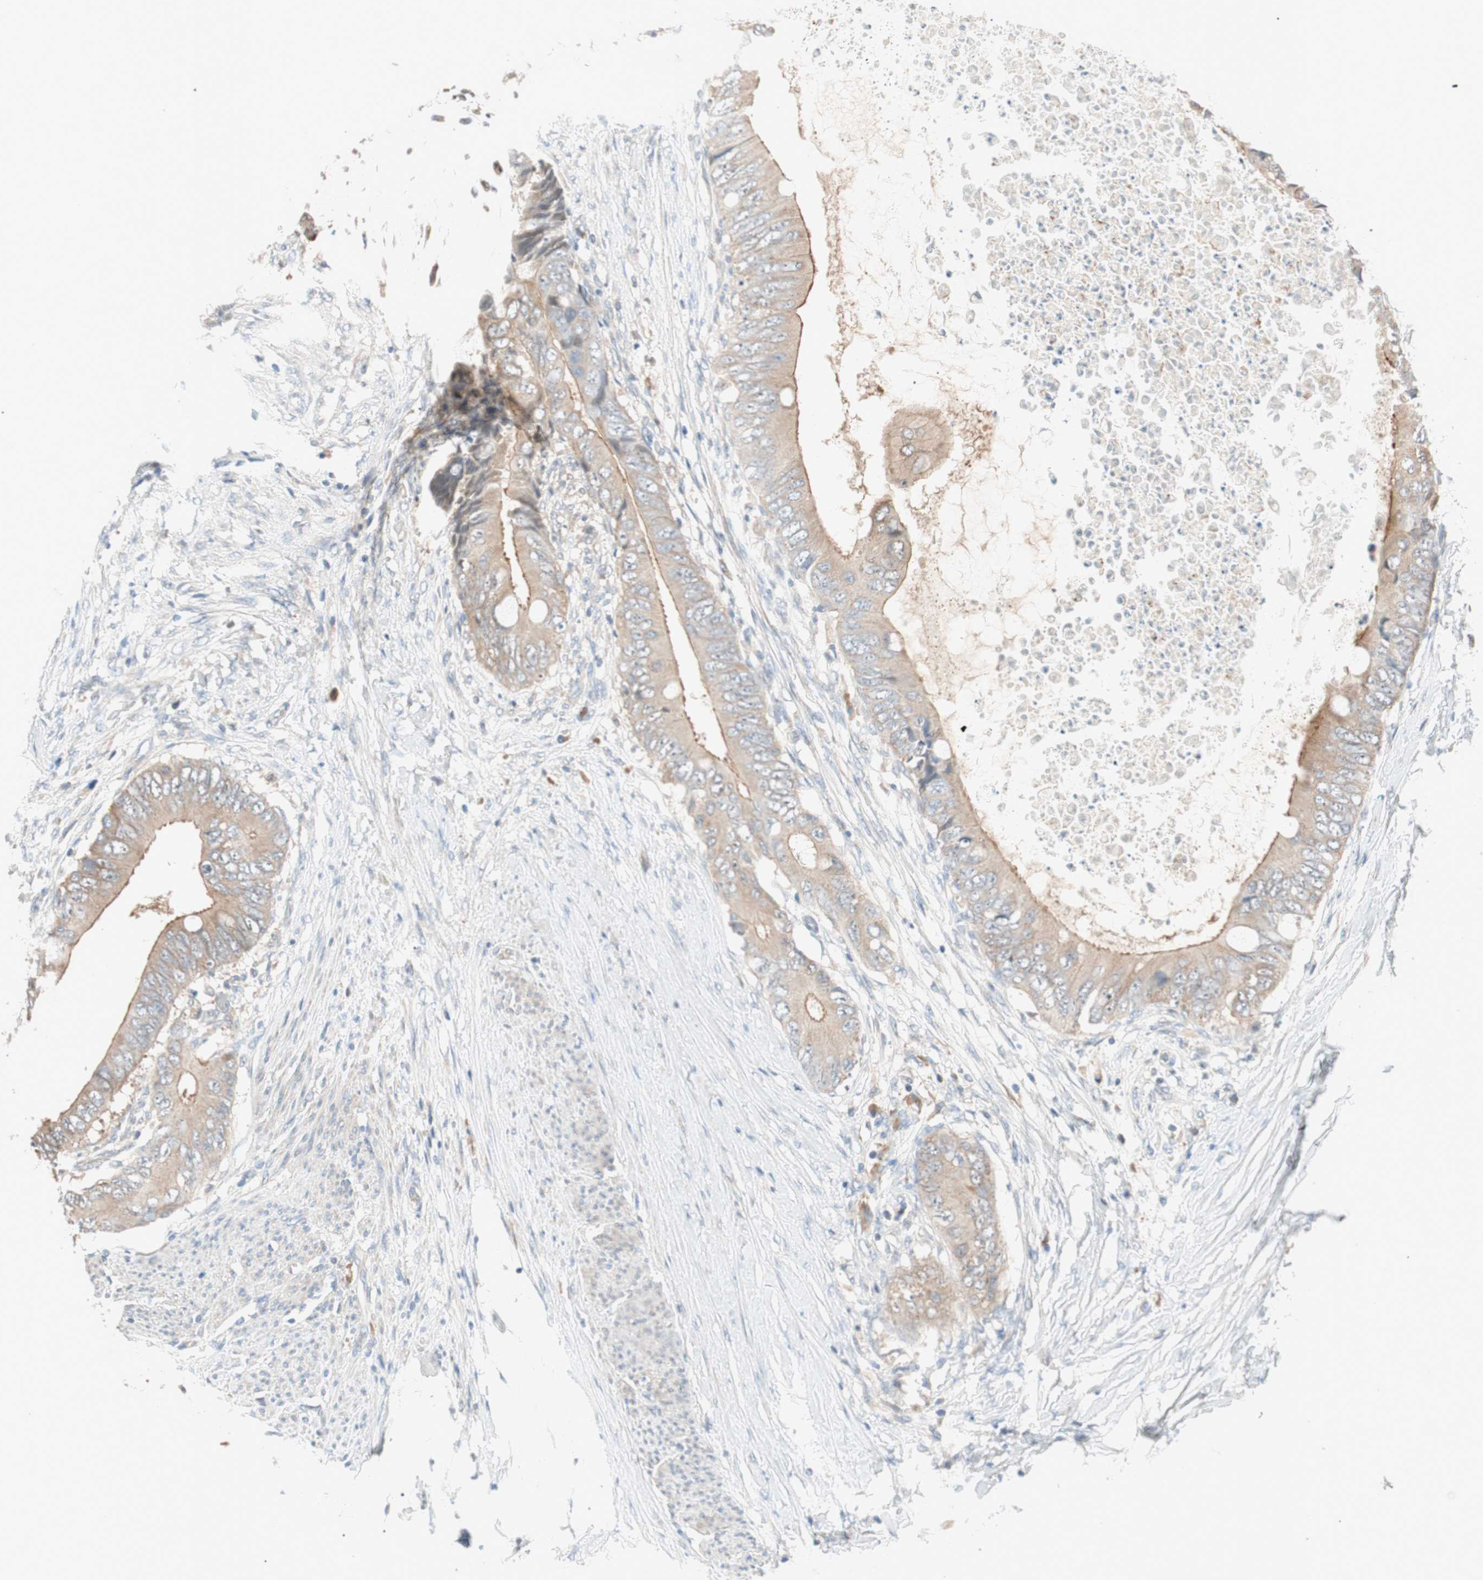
{"staining": {"intensity": "weak", "quantity": ">75%", "location": "cytoplasmic/membranous"}, "tissue": "colorectal cancer", "cell_type": "Tumor cells", "image_type": "cancer", "snomed": [{"axis": "morphology", "description": "Normal tissue, NOS"}, {"axis": "morphology", "description": "Adenocarcinoma, NOS"}, {"axis": "topography", "description": "Rectum"}, {"axis": "topography", "description": "Peripheral nerve tissue"}], "caption": "An image of colorectal adenocarcinoma stained for a protein exhibits weak cytoplasmic/membranous brown staining in tumor cells.", "gene": "PCK1", "patient": {"sex": "female", "age": 77}}